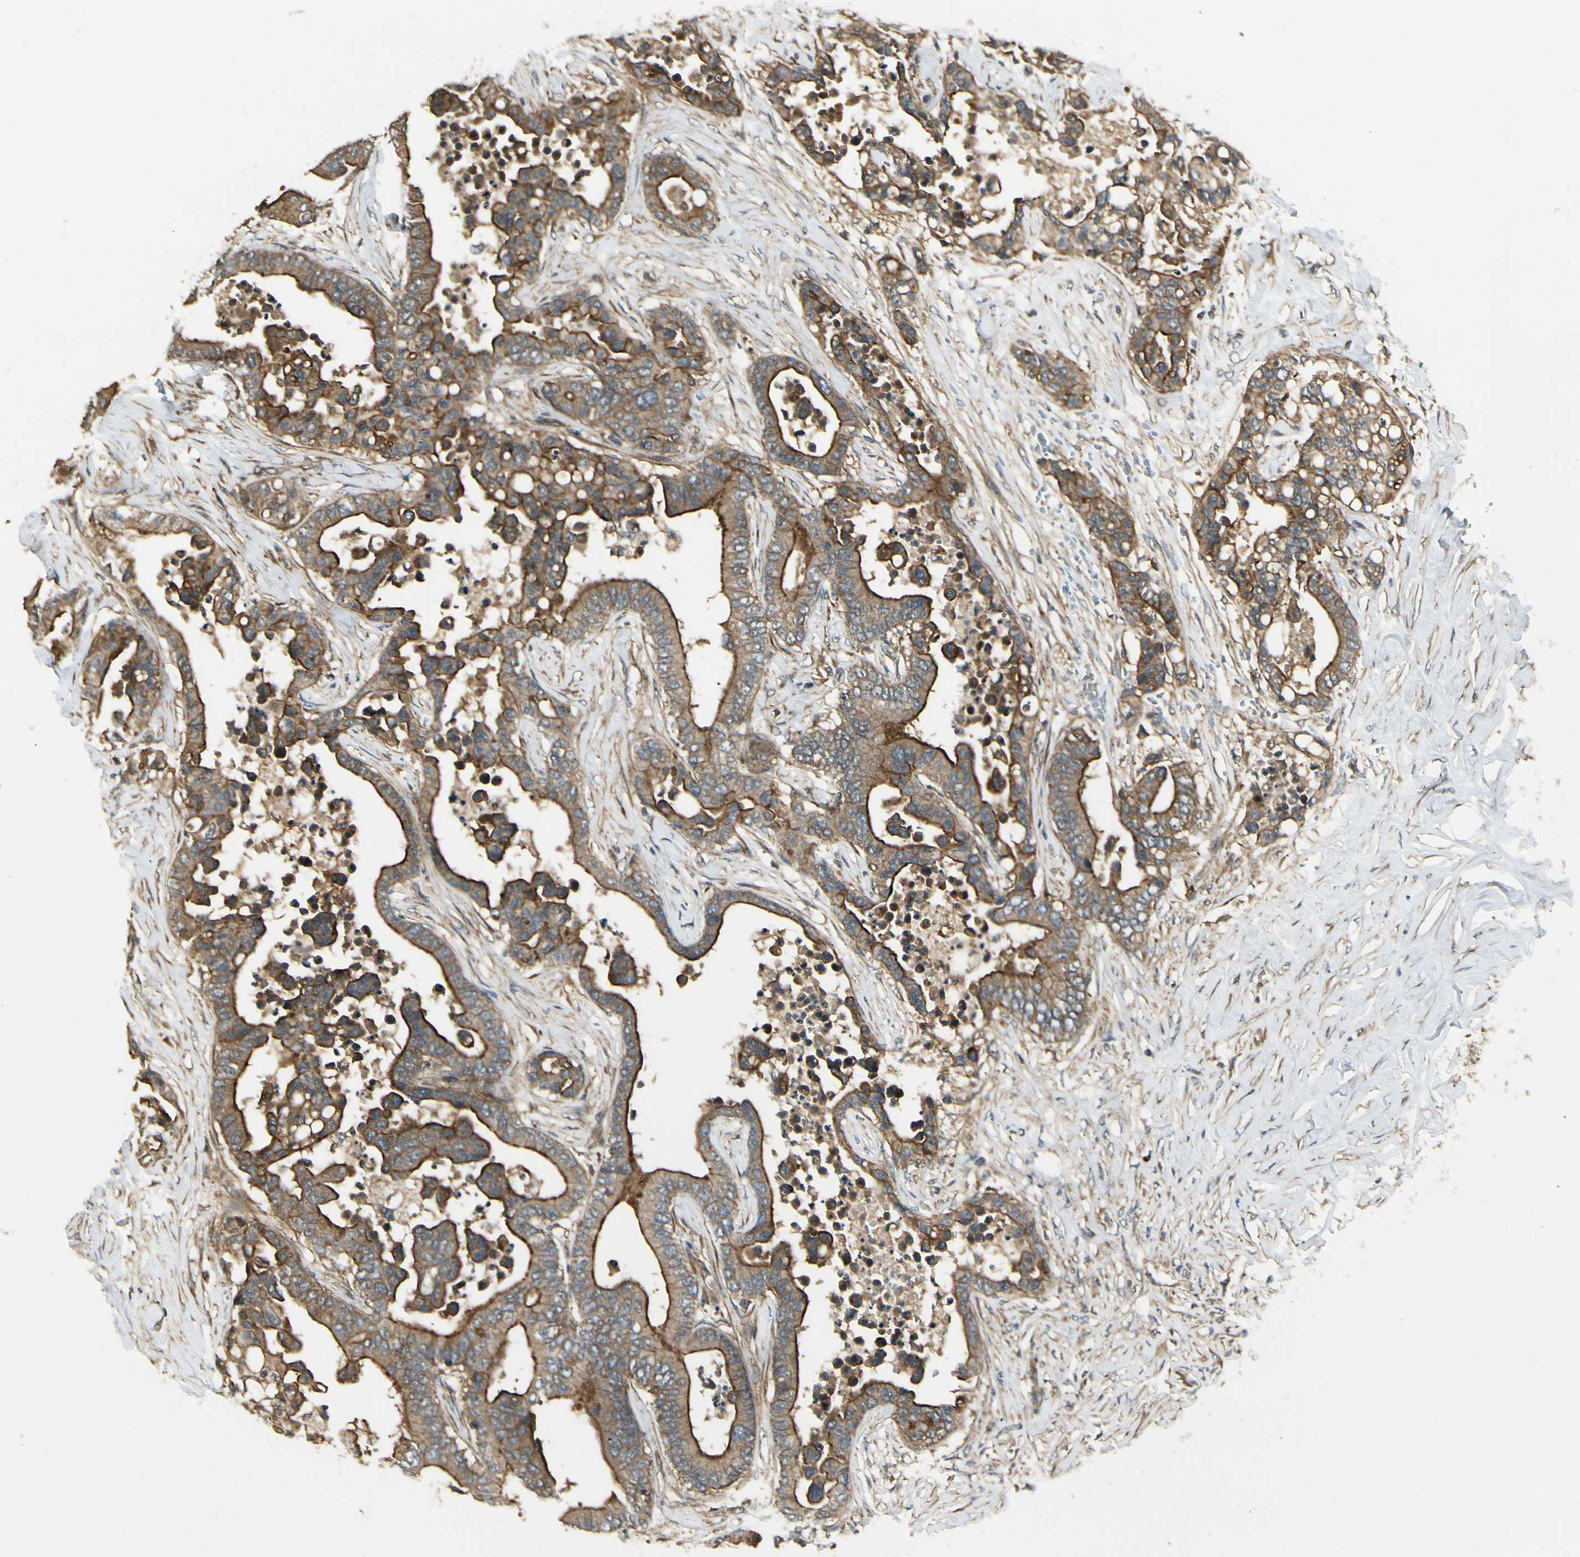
{"staining": {"intensity": "strong", "quantity": ">75%", "location": "cytoplasmic/membranous"}, "tissue": "colorectal cancer", "cell_type": "Tumor cells", "image_type": "cancer", "snomed": [{"axis": "morphology", "description": "Normal tissue, NOS"}, {"axis": "morphology", "description": "Adenocarcinoma, NOS"}, {"axis": "topography", "description": "Colon"}], "caption": "This micrograph exhibits IHC staining of adenocarcinoma (colorectal), with high strong cytoplasmic/membranous positivity in about >75% of tumor cells.", "gene": "FKBP15", "patient": {"sex": "male", "age": 82}}